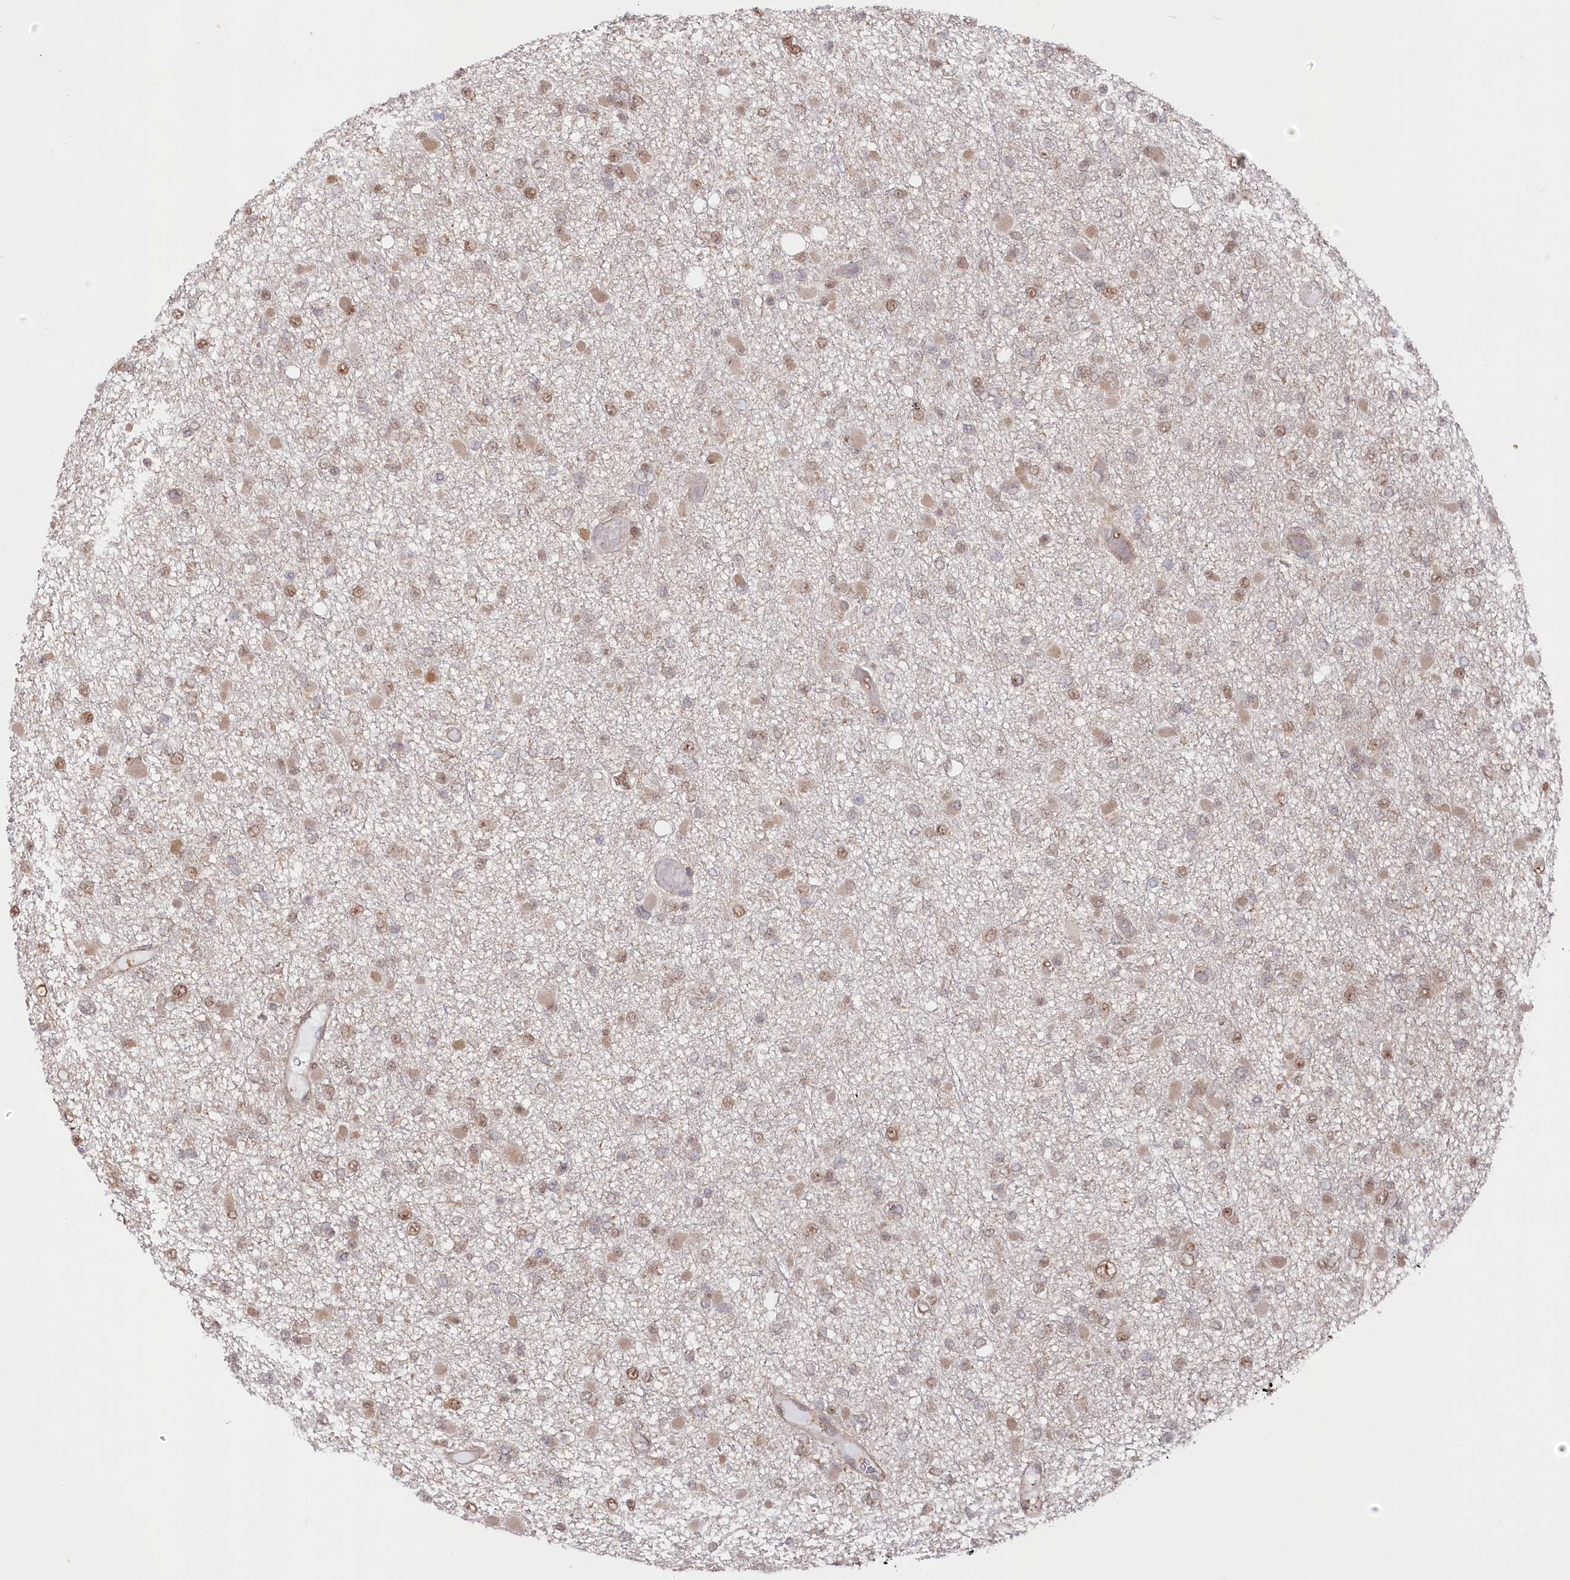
{"staining": {"intensity": "moderate", "quantity": "25%-75%", "location": "nuclear"}, "tissue": "glioma", "cell_type": "Tumor cells", "image_type": "cancer", "snomed": [{"axis": "morphology", "description": "Glioma, malignant, Low grade"}, {"axis": "topography", "description": "Brain"}], "caption": "The histopathology image shows a brown stain indicating the presence of a protein in the nuclear of tumor cells in low-grade glioma (malignant).", "gene": "PSMA1", "patient": {"sex": "female", "age": 22}}